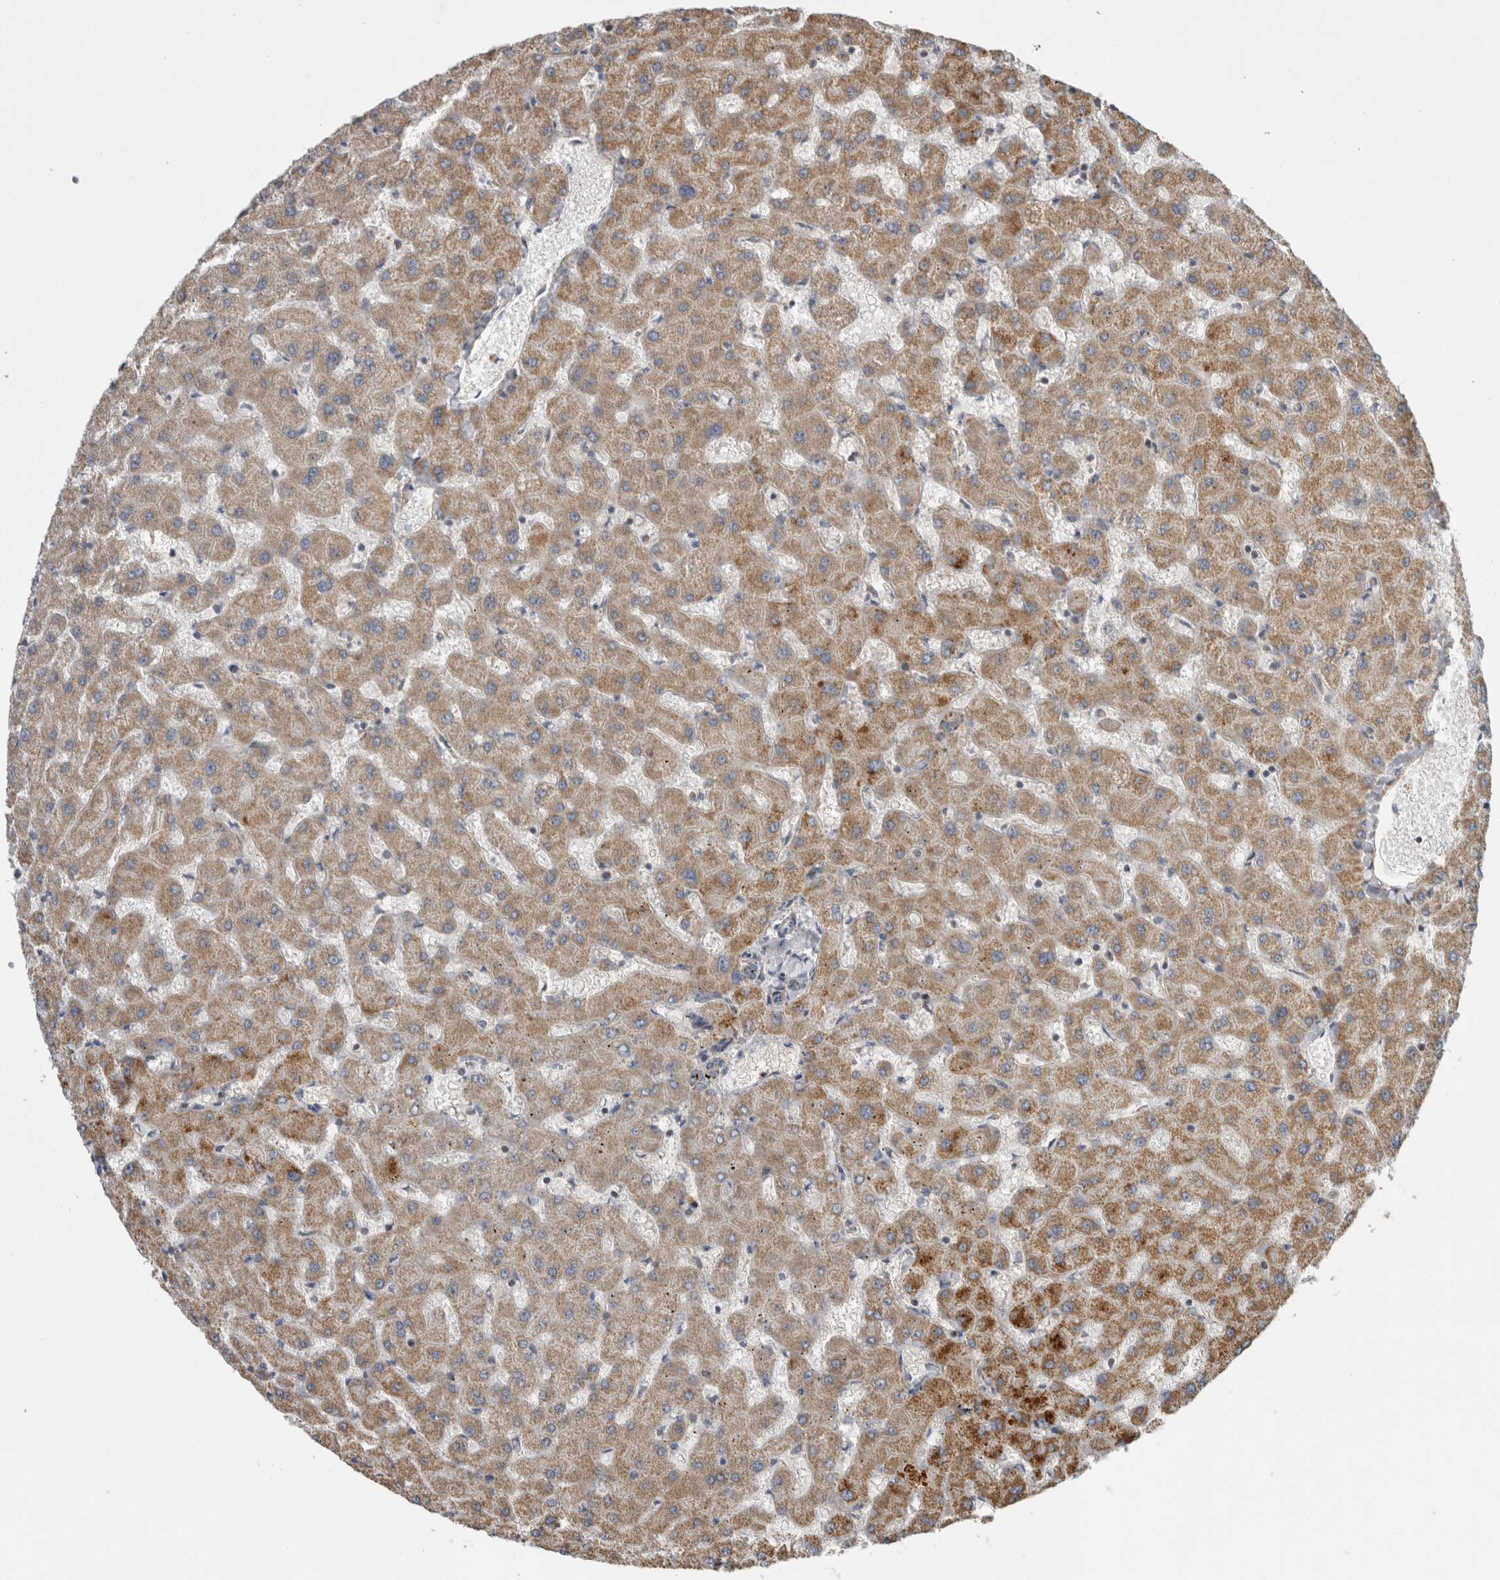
{"staining": {"intensity": "weak", "quantity": ">75%", "location": "cytoplasmic/membranous"}, "tissue": "liver", "cell_type": "Cholangiocytes", "image_type": "normal", "snomed": [{"axis": "morphology", "description": "Normal tissue, NOS"}, {"axis": "topography", "description": "Liver"}], "caption": "This image exhibits benign liver stained with immunohistochemistry (IHC) to label a protein in brown. The cytoplasmic/membranous of cholangiocytes show weak positivity for the protein. Nuclei are counter-stained blue.", "gene": "SFXN2", "patient": {"sex": "female", "age": 63}}